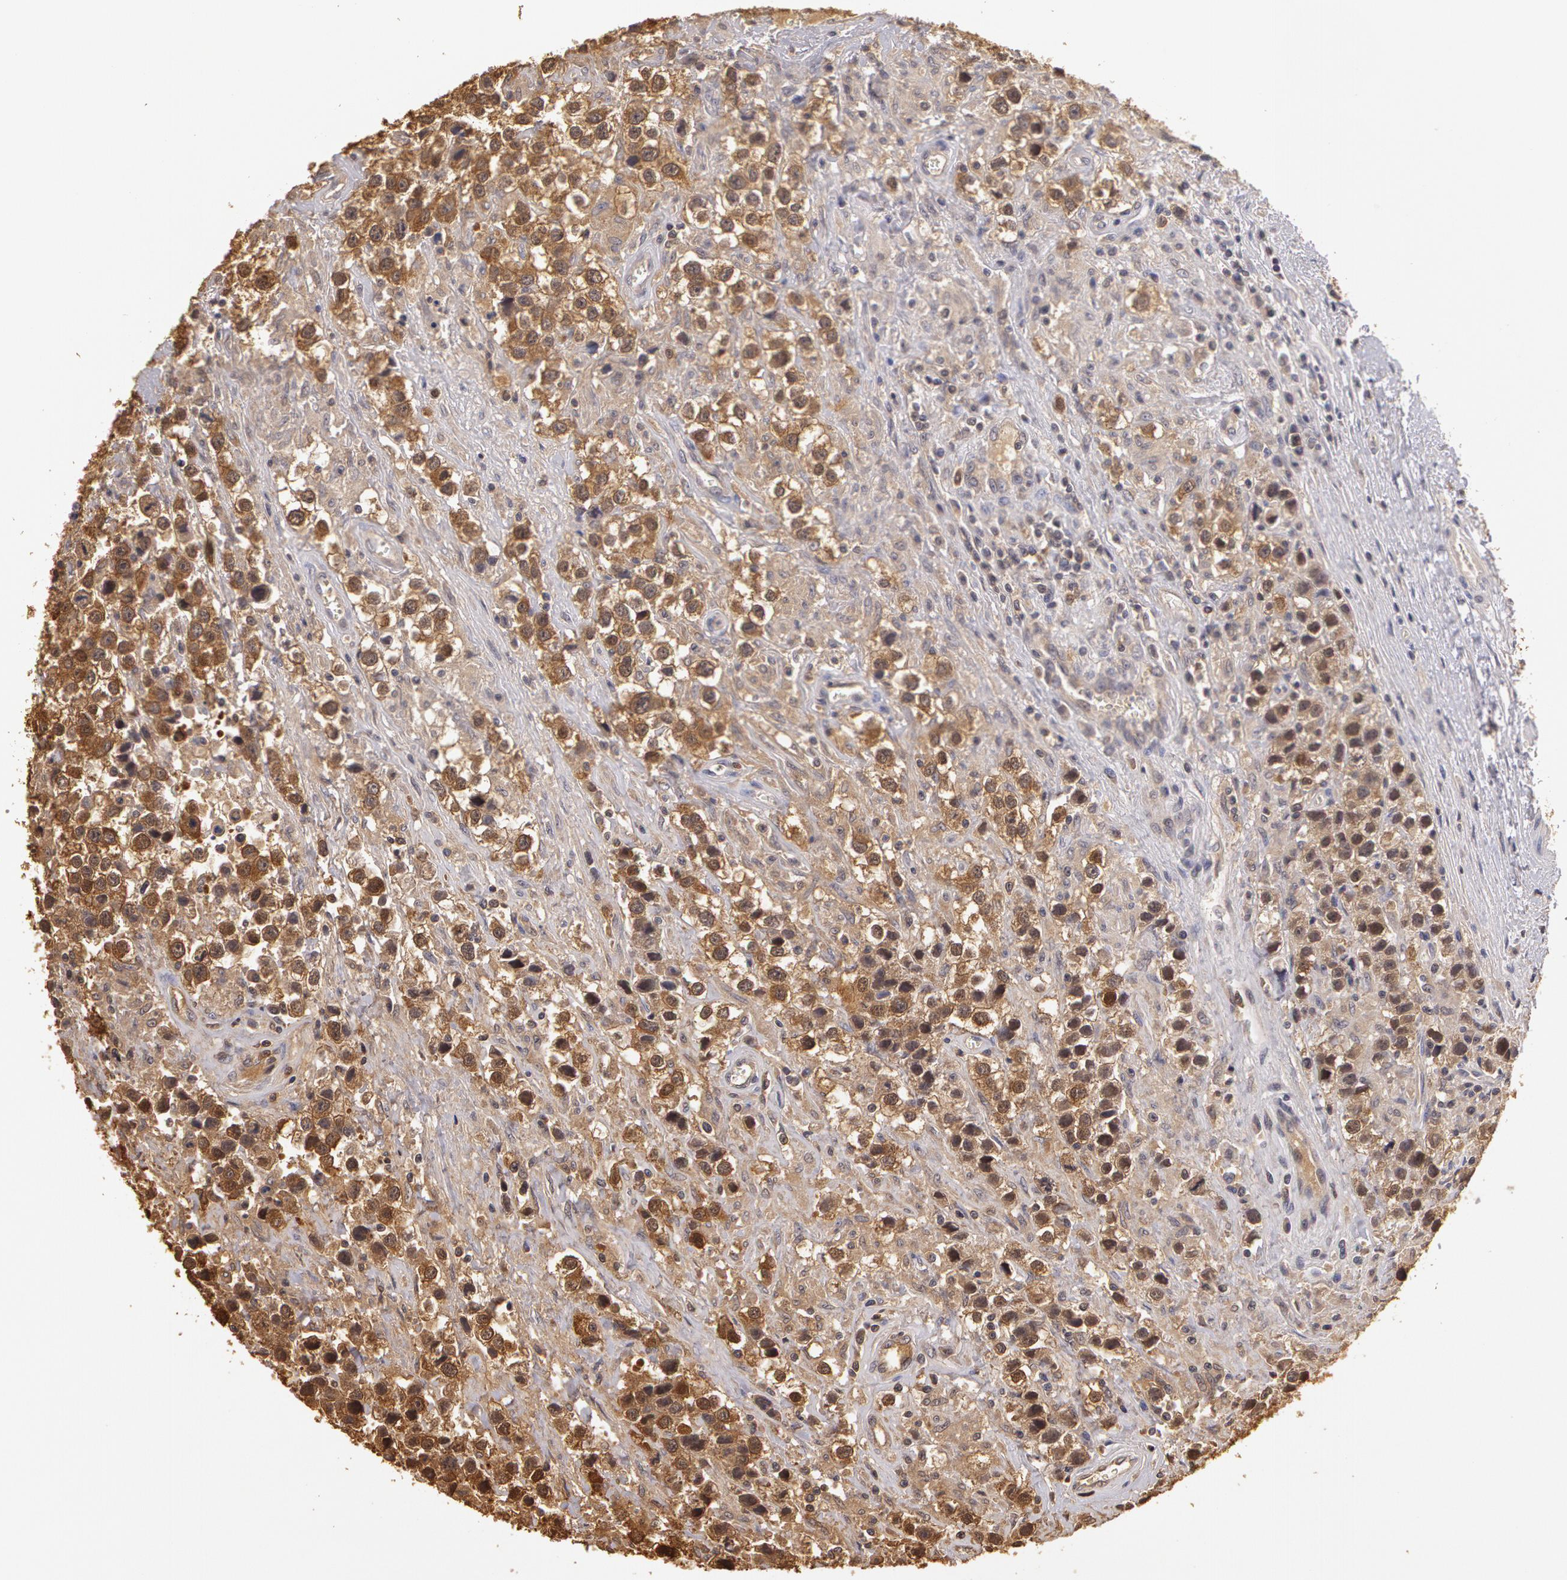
{"staining": {"intensity": "moderate", "quantity": "25%-75%", "location": "cytoplasmic/membranous"}, "tissue": "testis cancer", "cell_type": "Tumor cells", "image_type": "cancer", "snomed": [{"axis": "morphology", "description": "Seminoma, NOS"}, {"axis": "topography", "description": "Testis"}], "caption": "Protein expression analysis of seminoma (testis) shows moderate cytoplasmic/membranous positivity in about 25%-75% of tumor cells. (DAB IHC with brightfield microscopy, high magnification).", "gene": "AHSA1", "patient": {"sex": "male", "age": 43}}